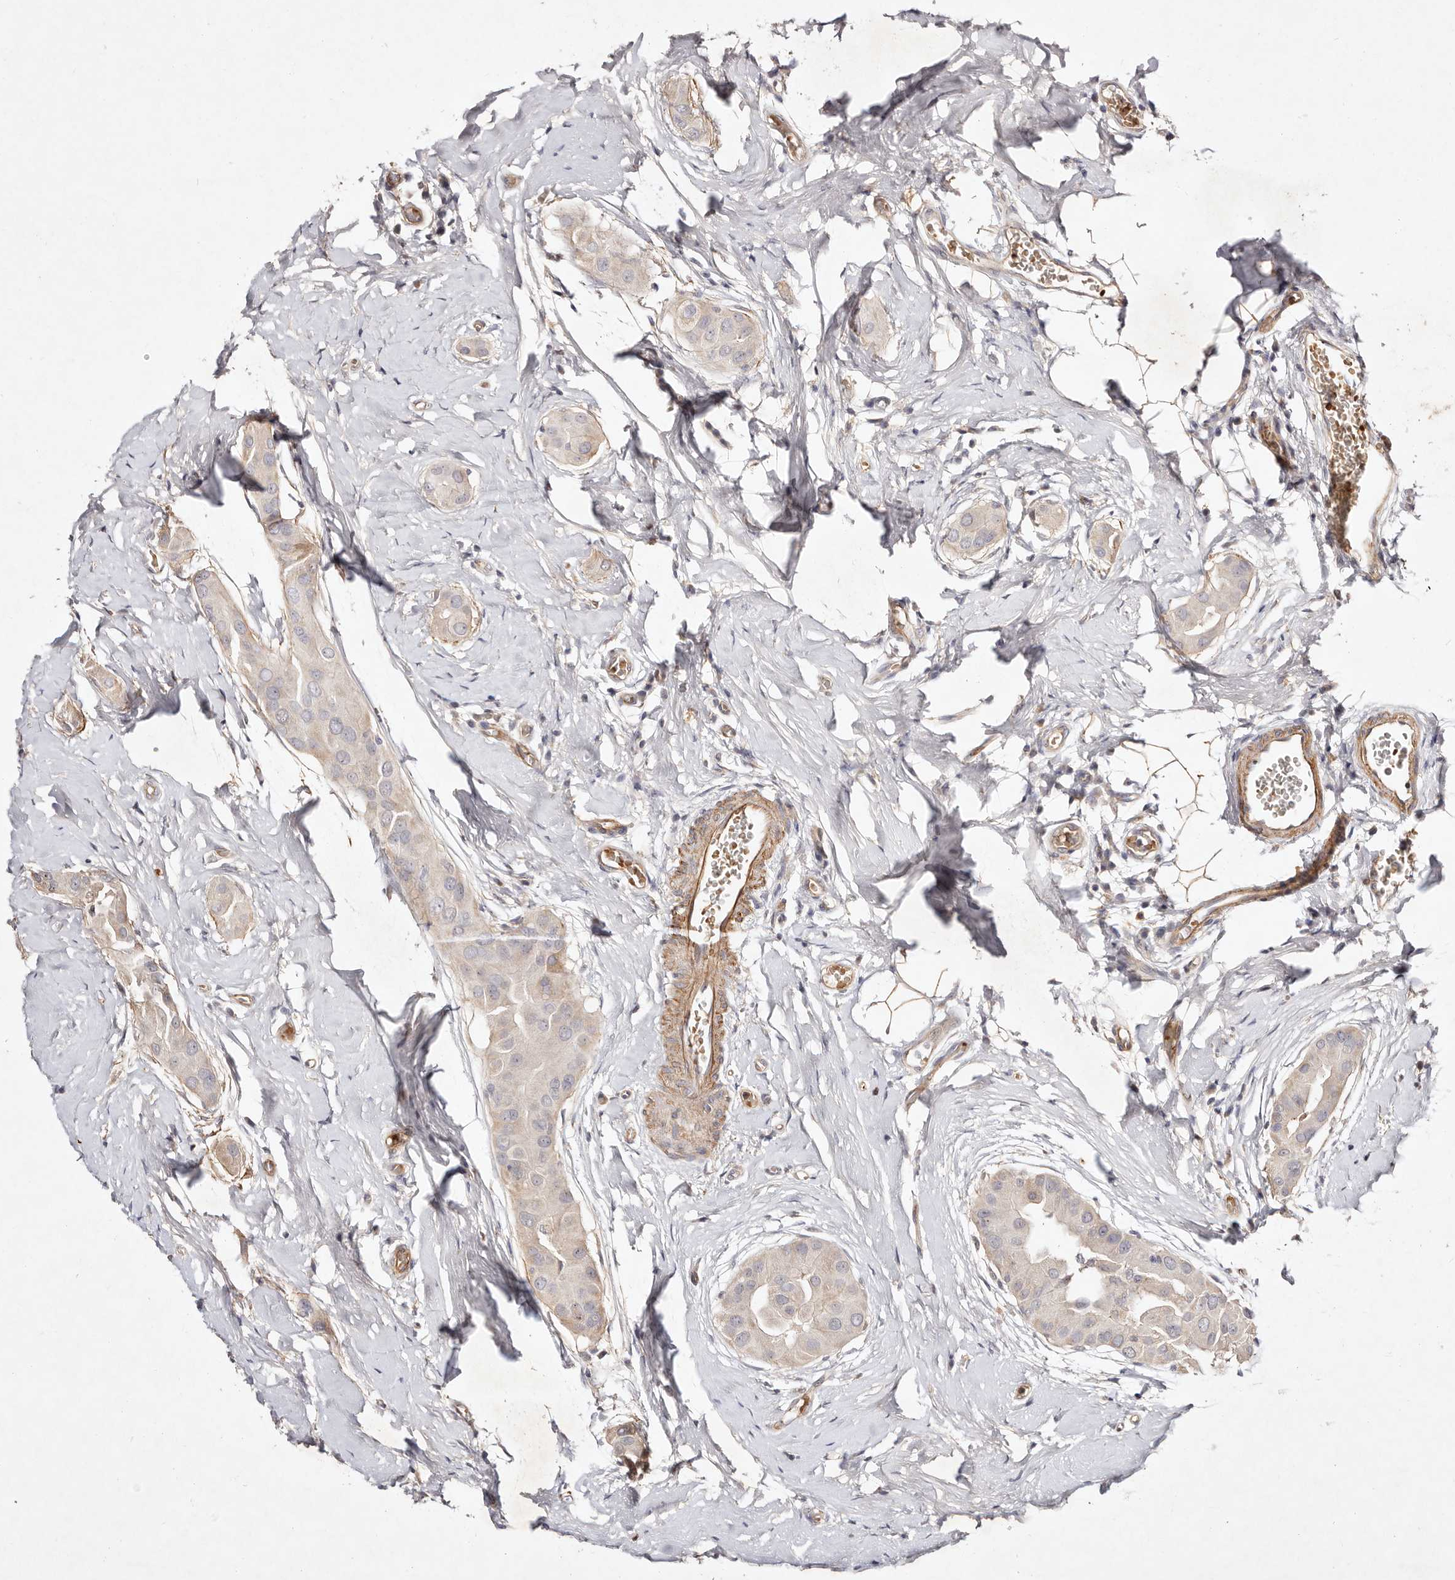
{"staining": {"intensity": "negative", "quantity": "none", "location": "none"}, "tissue": "thyroid cancer", "cell_type": "Tumor cells", "image_type": "cancer", "snomed": [{"axis": "morphology", "description": "Papillary adenocarcinoma, NOS"}, {"axis": "topography", "description": "Thyroid gland"}], "caption": "Tumor cells are negative for protein expression in human thyroid papillary adenocarcinoma.", "gene": "MTMR11", "patient": {"sex": "male", "age": 33}}